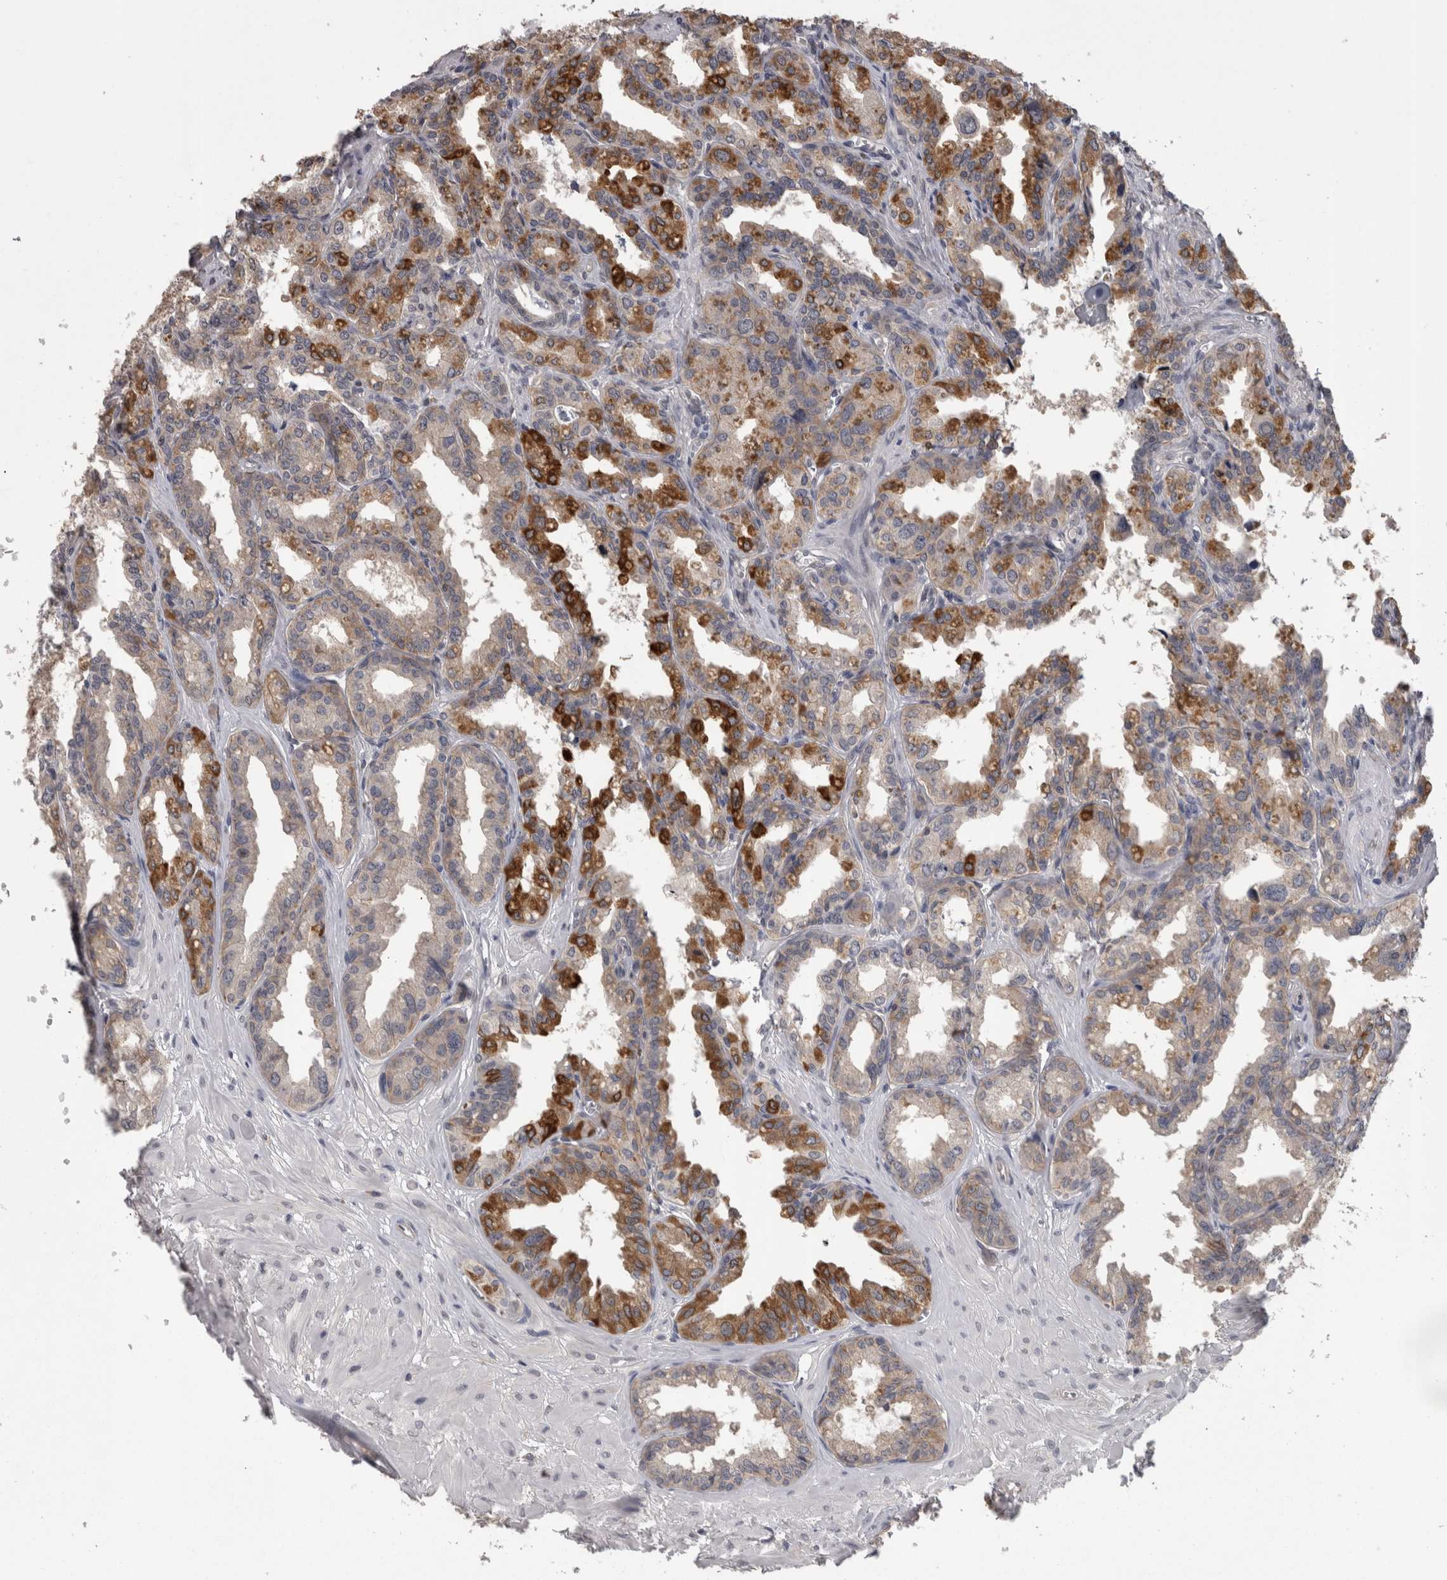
{"staining": {"intensity": "moderate", "quantity": "25%-75%", "location": "cytoplasmic/membranous"}, "tissue": "seminal vesicle", "cell_type": "Glandular cells", "image_type": "normal", "snomed": [{"axis": "morphology", "description": "Normal tissue, NOS"}, {"axis": "topography", "description": "Prostate"}, {"axis": "topography", "description": "Seminal veicle"}], "caption": "Immunohistochemical staining of benign human seminal vesicle demonstrates moderate cytoplasmic/membranous protein staining in approximately 25%-75% of glandular cells.", "gene": "PON3", "patient": {"sex": "male", "age": 51}}